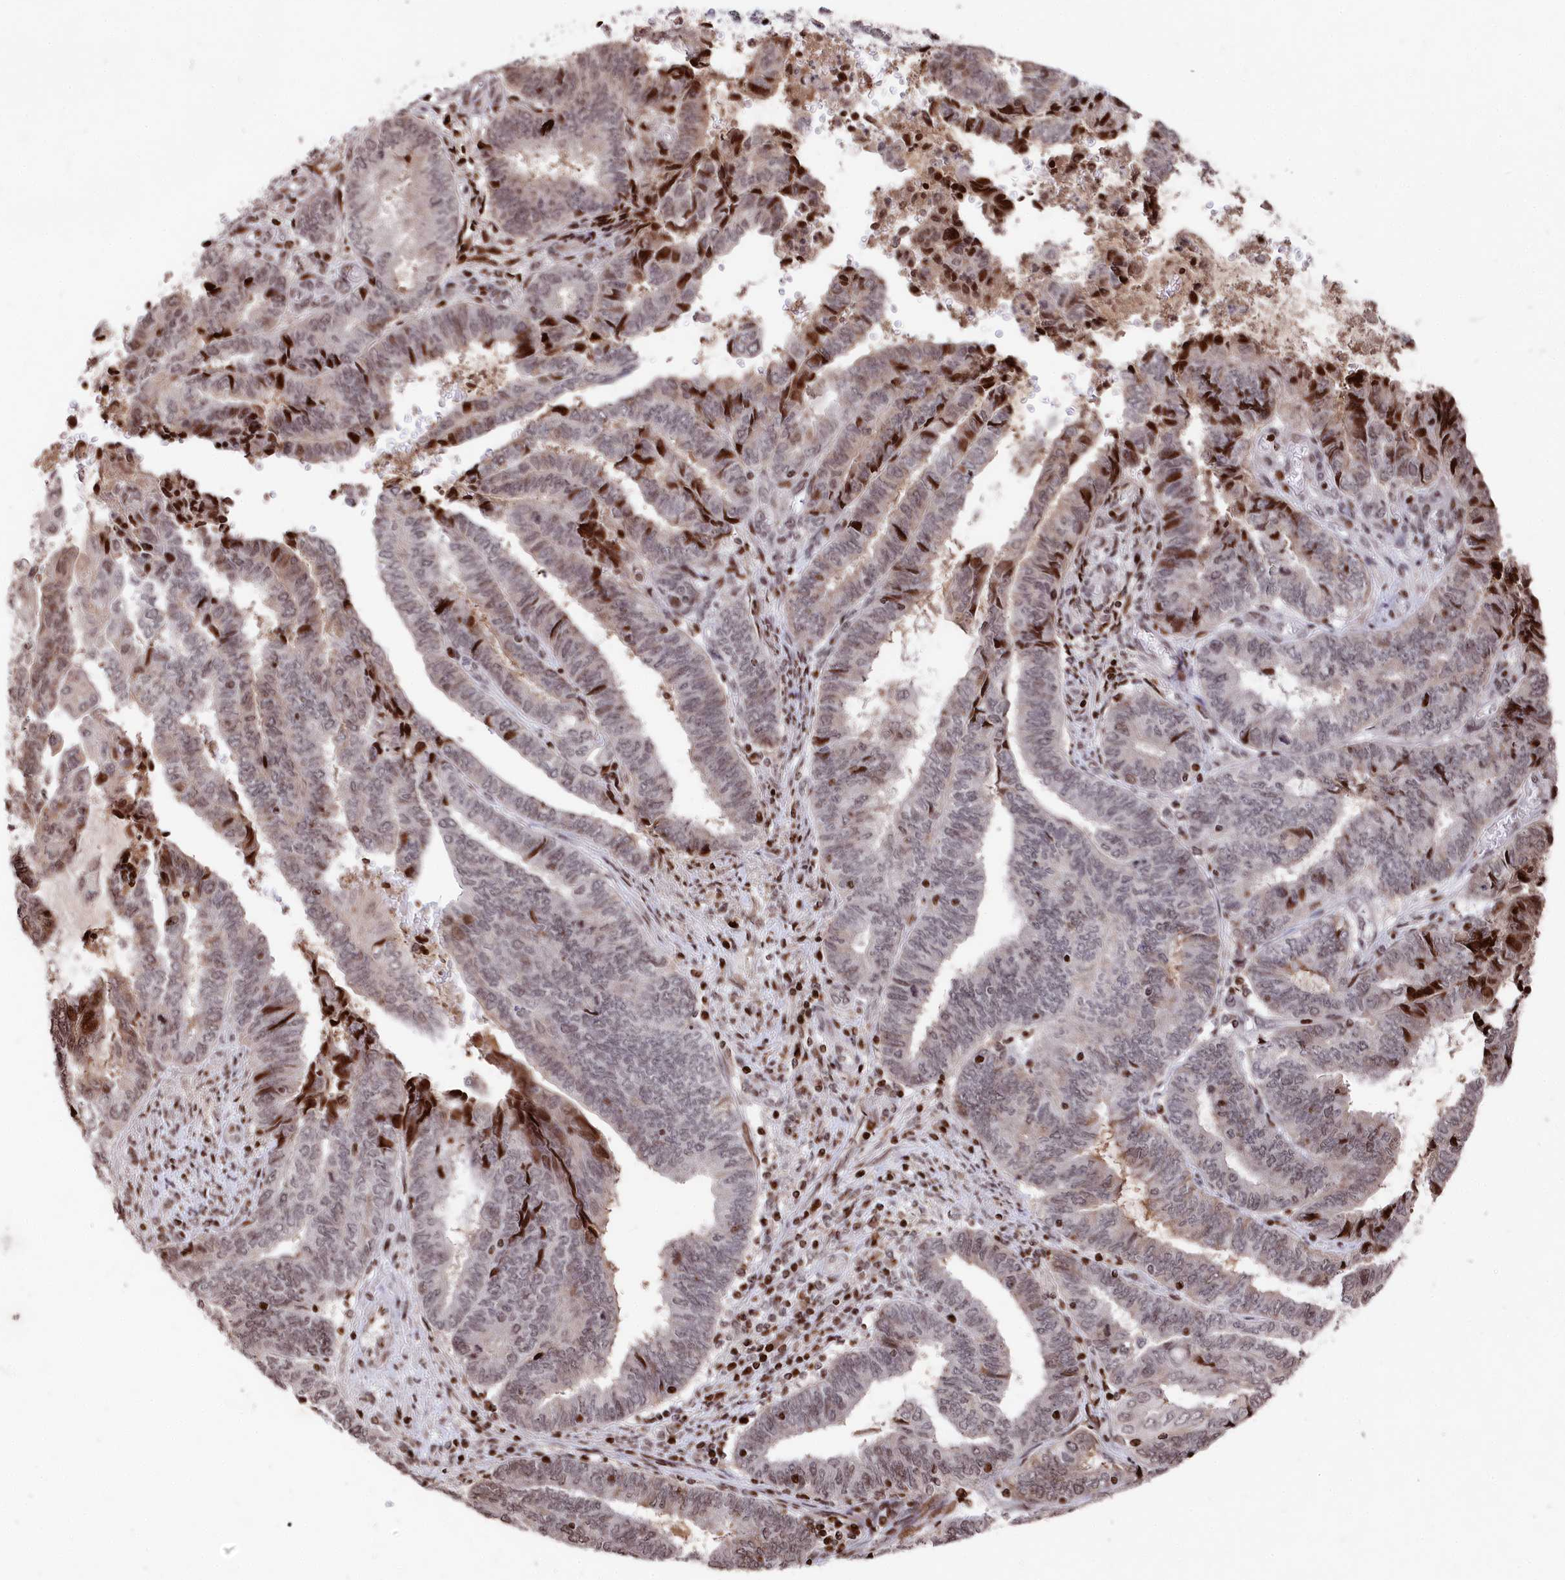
{"staining": {"intensity": "strong", "quantity": "<25%", "location": "nuclear"}, "tissue": "endometrial cancer", "cell_type": "Tumor cells", "image_type": "cancer", "snomed": [{"axis": "morphology", "description": "Adenocarcinoma, NOS"}, {"axis": "topography", "description": "Uterus"}, {"axis": "topography", "description": "Endometrium"}], "caption": "DAB immunohistochemical staining of endometrial cancer reveals strong nuclear protein expression in about <25% of tumor cells. The staining was performed using DAB (3,3'-diaminobenzidine) to visualize the protein expression in brown, while the nuclei were stained in blue with hematoxylin (Magnification: 20x).", "gene": "MCF2L2", "patient": {"sex": "female", "age": 70}}